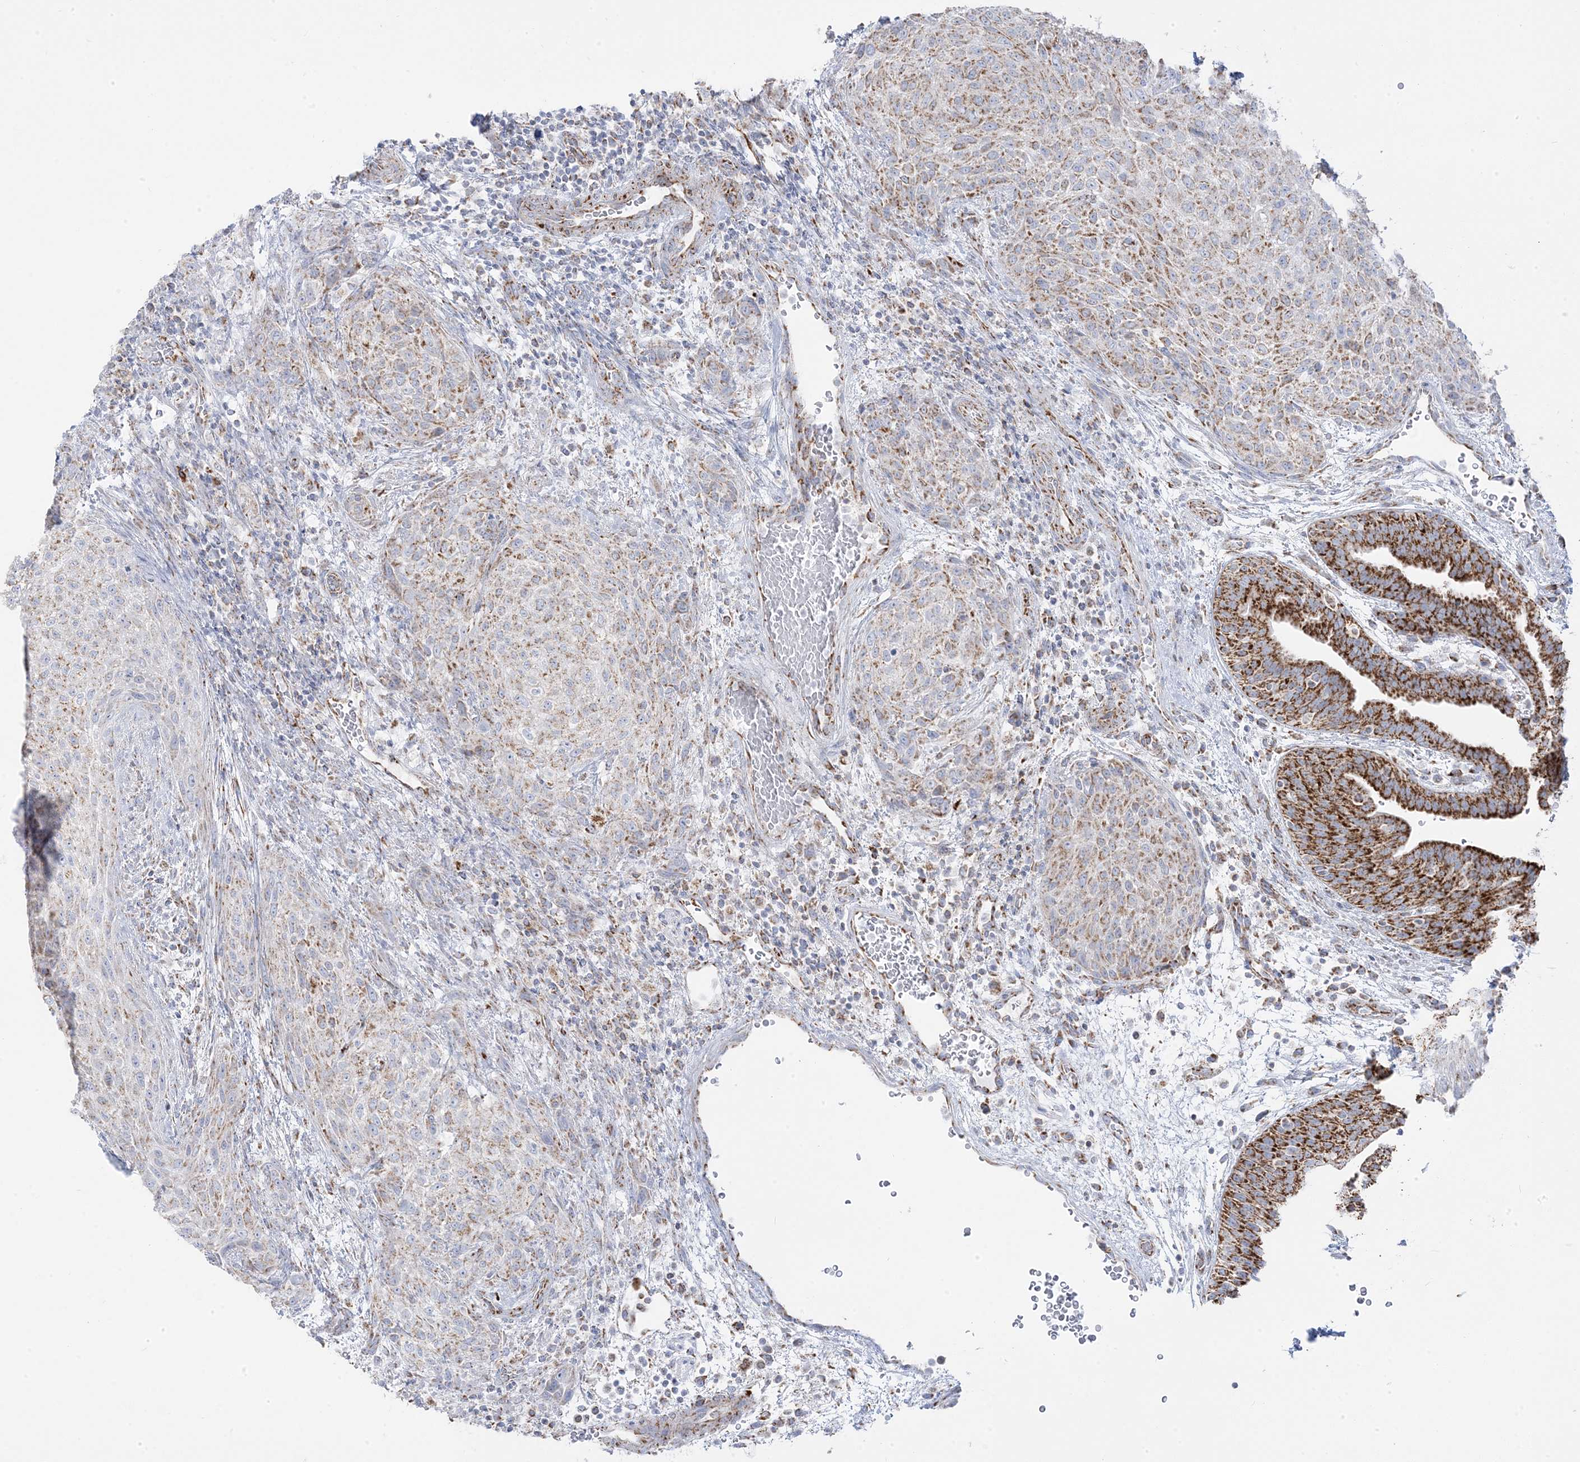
{"staining": {"intensity": "moderate", "quantity": "25%-75%", "location": "cytoplasmic/membranous"}, "tissue": "urothelial cancer", "cell_type": "Tumor cells", "image_type": "cancer", "snomed": [{"axis": "morphology", "description": "Urothelial carcinoma, High grade"}, {"axis": "topography", "description": "Urinary bladder"}], "caption": "Immunohistochemical staining of high-grade urothelial carcinoma exhibits medium levels of moderate cytoplasmic/membranous protein expression in approximately 25%-75% of tumor cells.", "gene": "PCCB", "patient": {"sex": "male", "age": 35}}